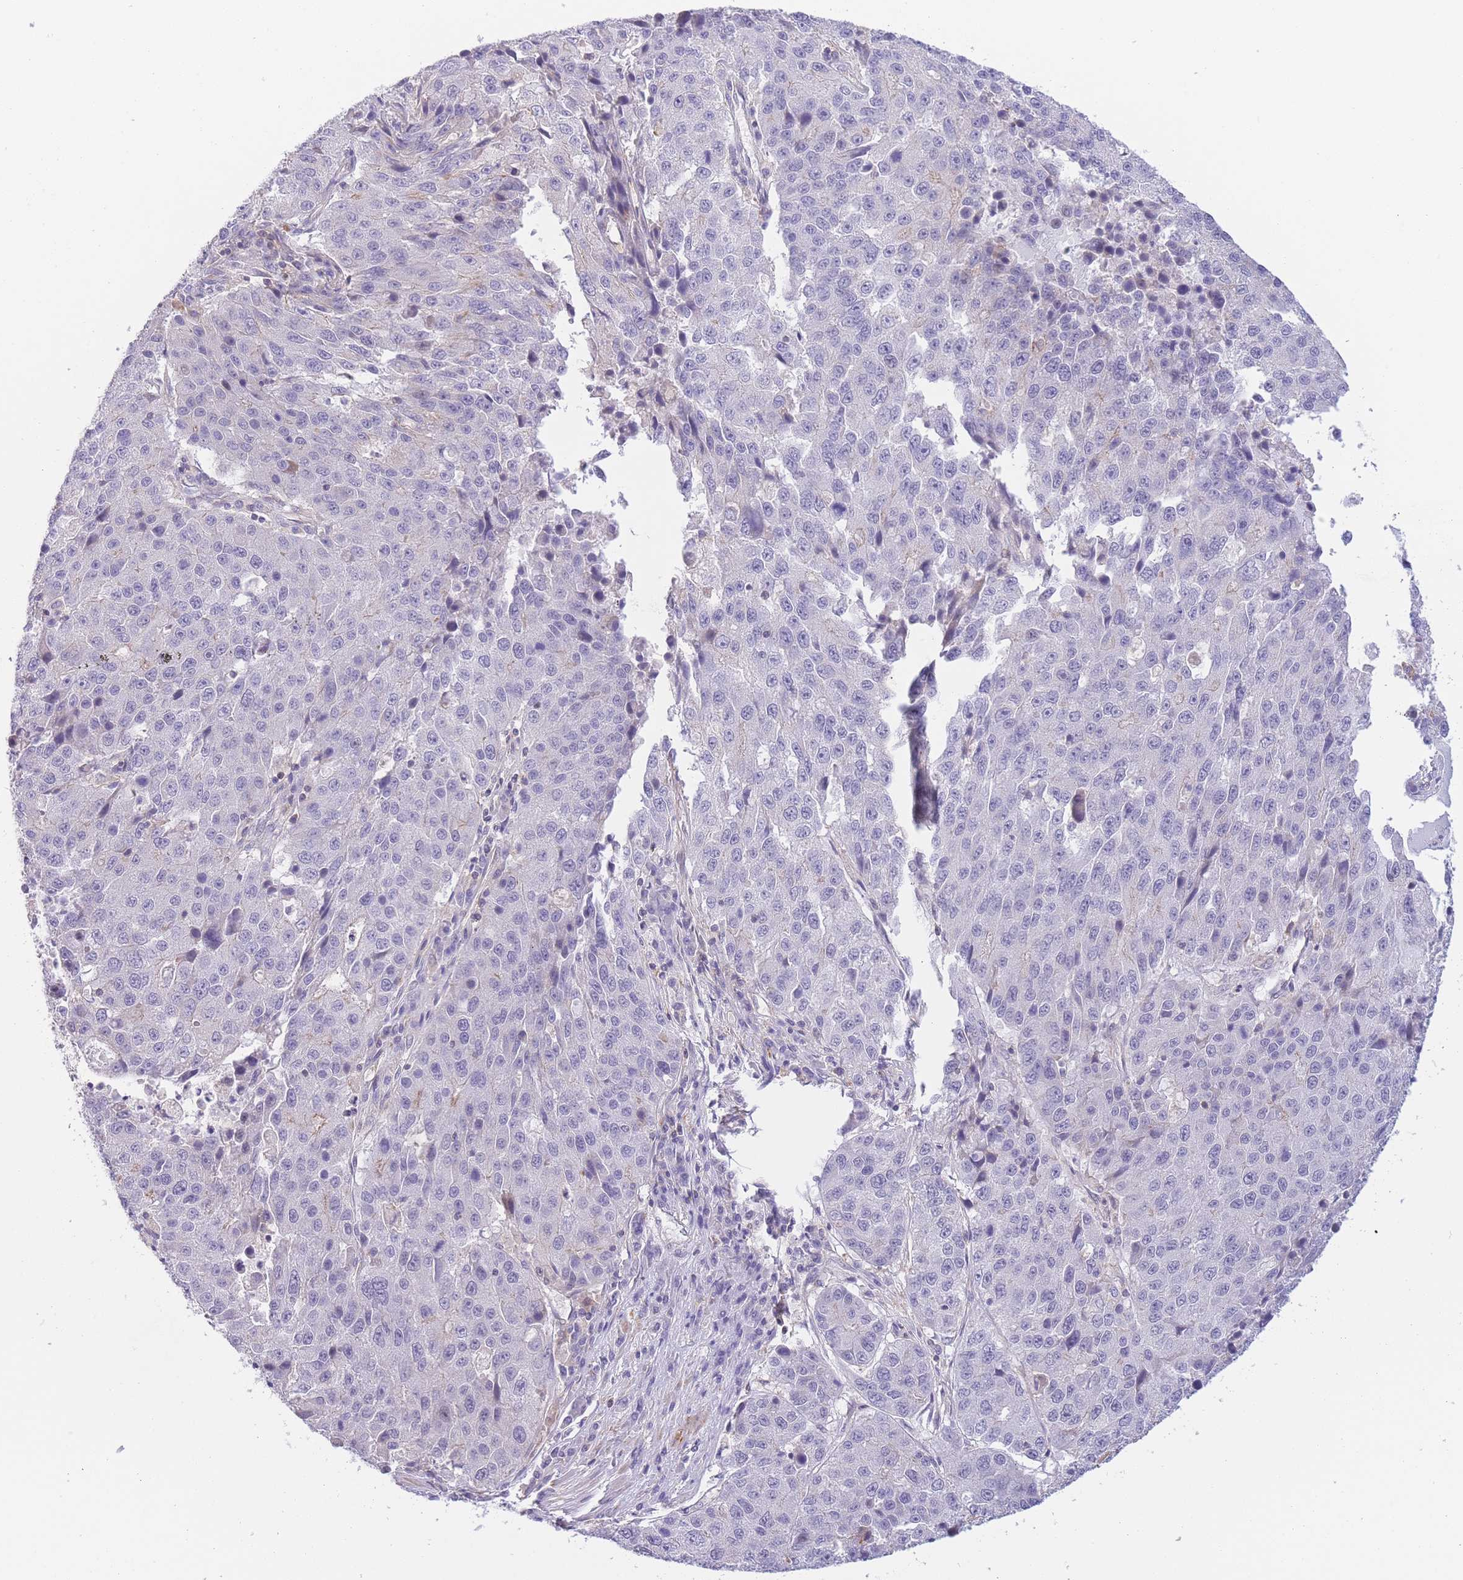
{"staining": {"intensity": "negative", "quantity": "none", "location": "none"}, "tissue": "stomach cancer", "cell_type": "Tumor cells", "image_type": "cancer", "snomed": [{"axis": "morphology", "description": "Adenocarcinoma, NOS"}, {"axis": "topography", "description": "Stomach"}], "caption": "An immunohistochemistry (IHC) image of stomach cancer (adenocarcinoma) is shown. There is no staining in tumor cells of stomach cancer (adenocarcinoma).", "gene": "C9orf152", "patient": {"sex": "male", "age": 71}}